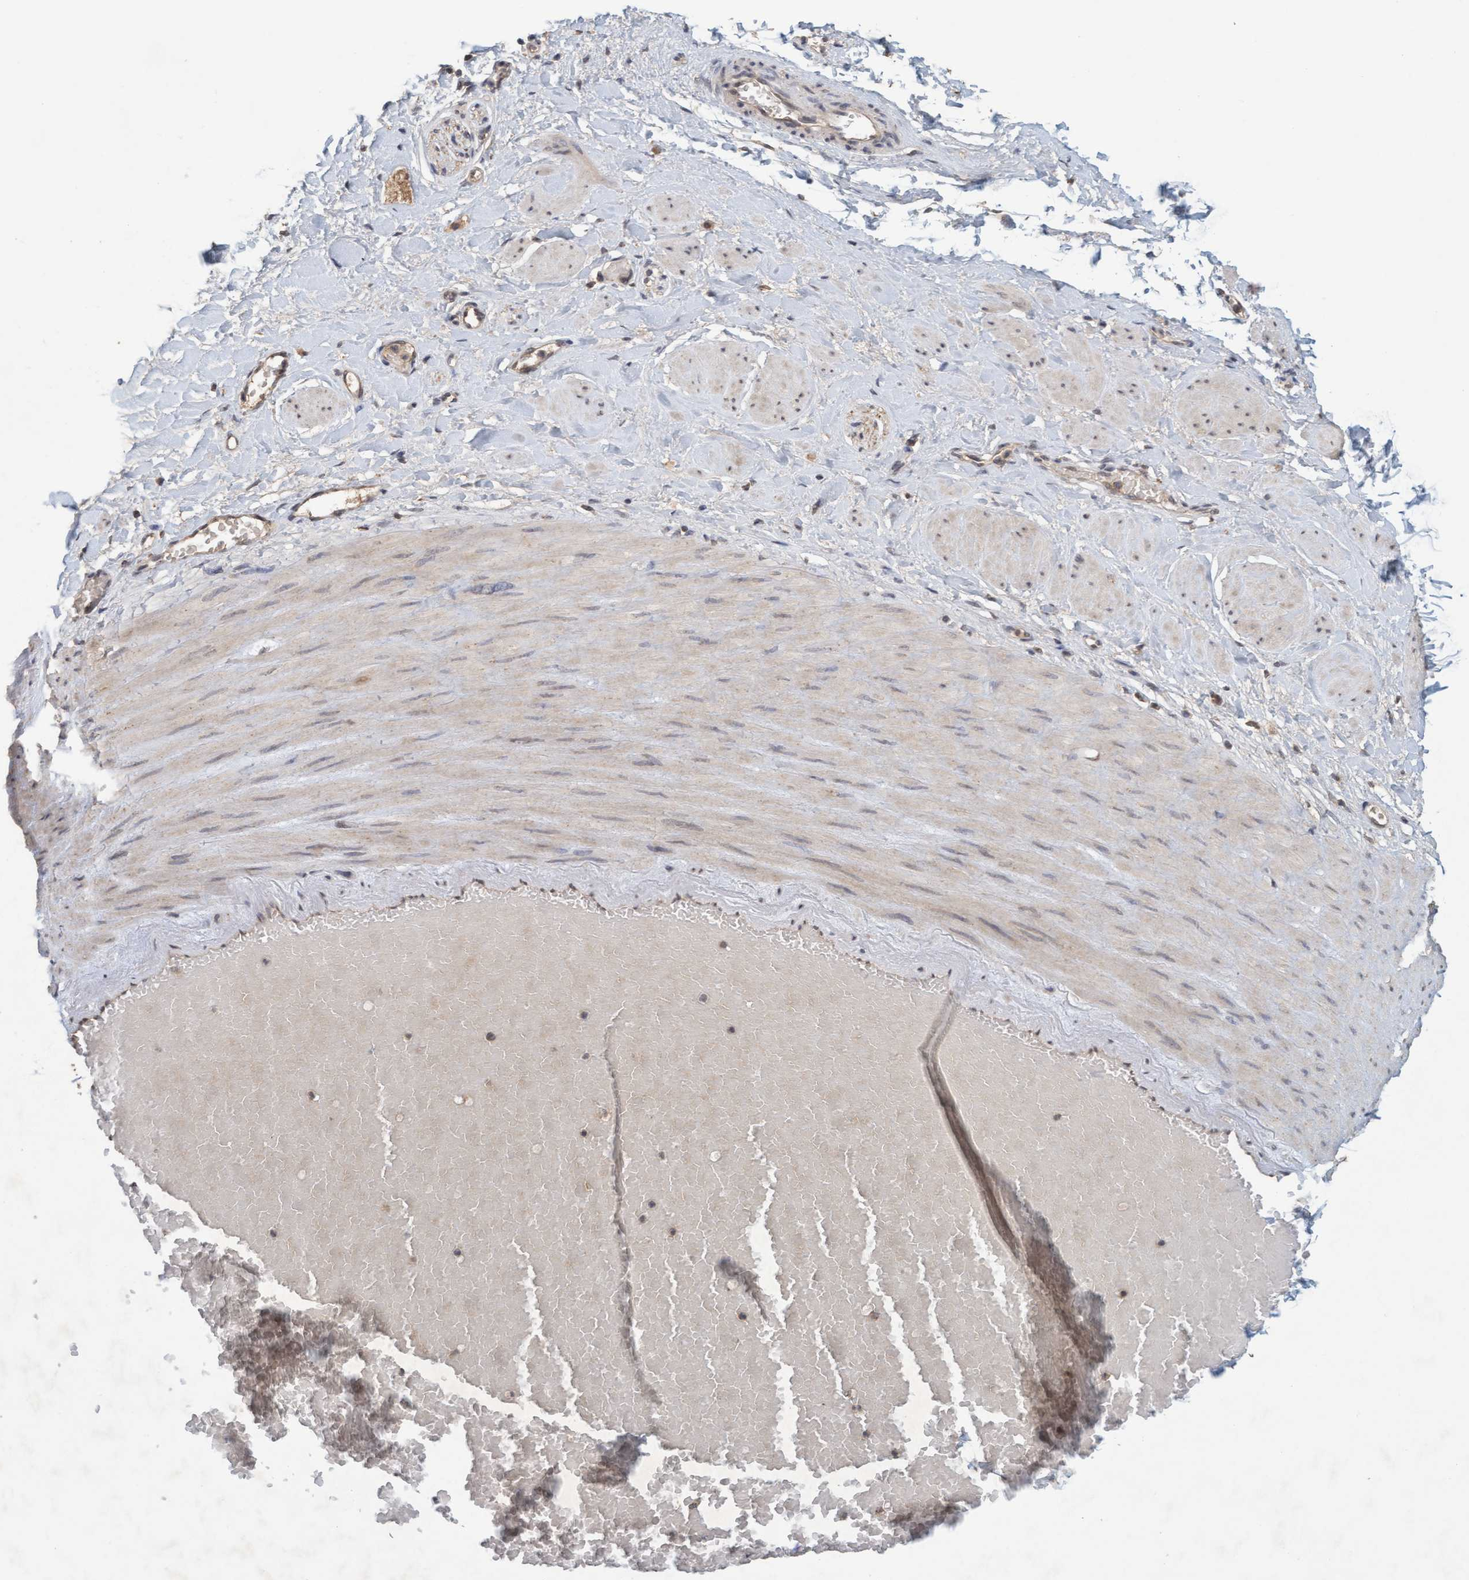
{"staining": {"intensity": "weak", "quantity": "25%-75%", "location": "cytoplasmic/membranous"}, "tissue": "adipose tissue", "cell_type": "Adipocytes", "image_type": "normal", "snomed": [{"axis": "morphology", "description": "Normal tissue, NOS"}, {"axis": "topography", "description": "Soft tissue"}, {"axis": "topography", "description": "Vascular tissue"}], "caption": "Immunohistochemistry (IHC) (DAB) staining of benign adipose tissue shows weak cytoplasmic/membranous protein staining in approximately 25%-75% of adipocytes.", "gene": "VSIG8", "patient": {"sex": "female", "age": 35}}